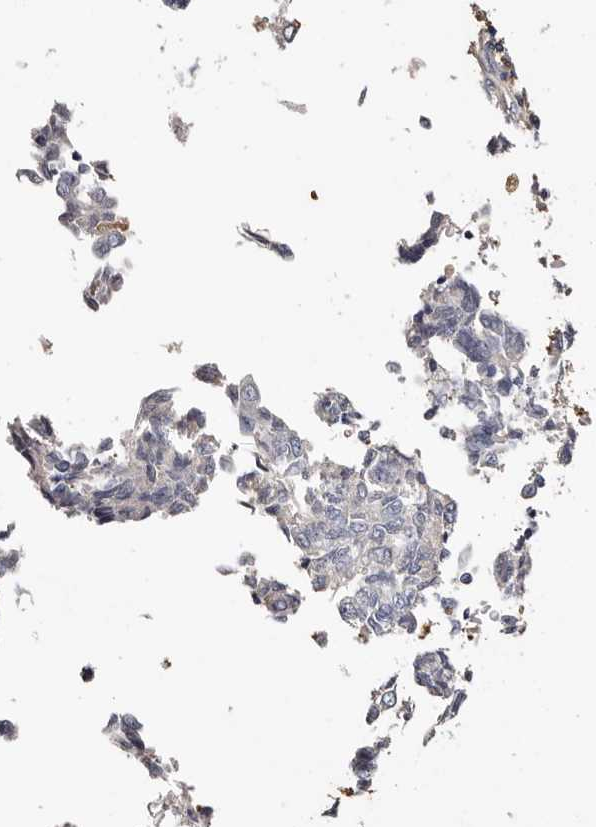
{"staining": {"intensity": "negative", "quantity": "none", "location": "none"}, "tissue": "endometrial cancer", "cell_type": "Tumor cells", "image_type": "cancer", "snomed": [{"axis": "morphology", "description": "Adenocarcinoma, NOS"}, {"axis": "topography", "description": "Endometrium"}], "caption": "High magnification brightfield microscopy of adenocarcinoma (endometrial) stained with DAB (brown) and counterstained with hematoxylin (blue): tumor cells show no significant staining.", "gene": "TGM2", "patient": {"sex": "female", "age": 80}}